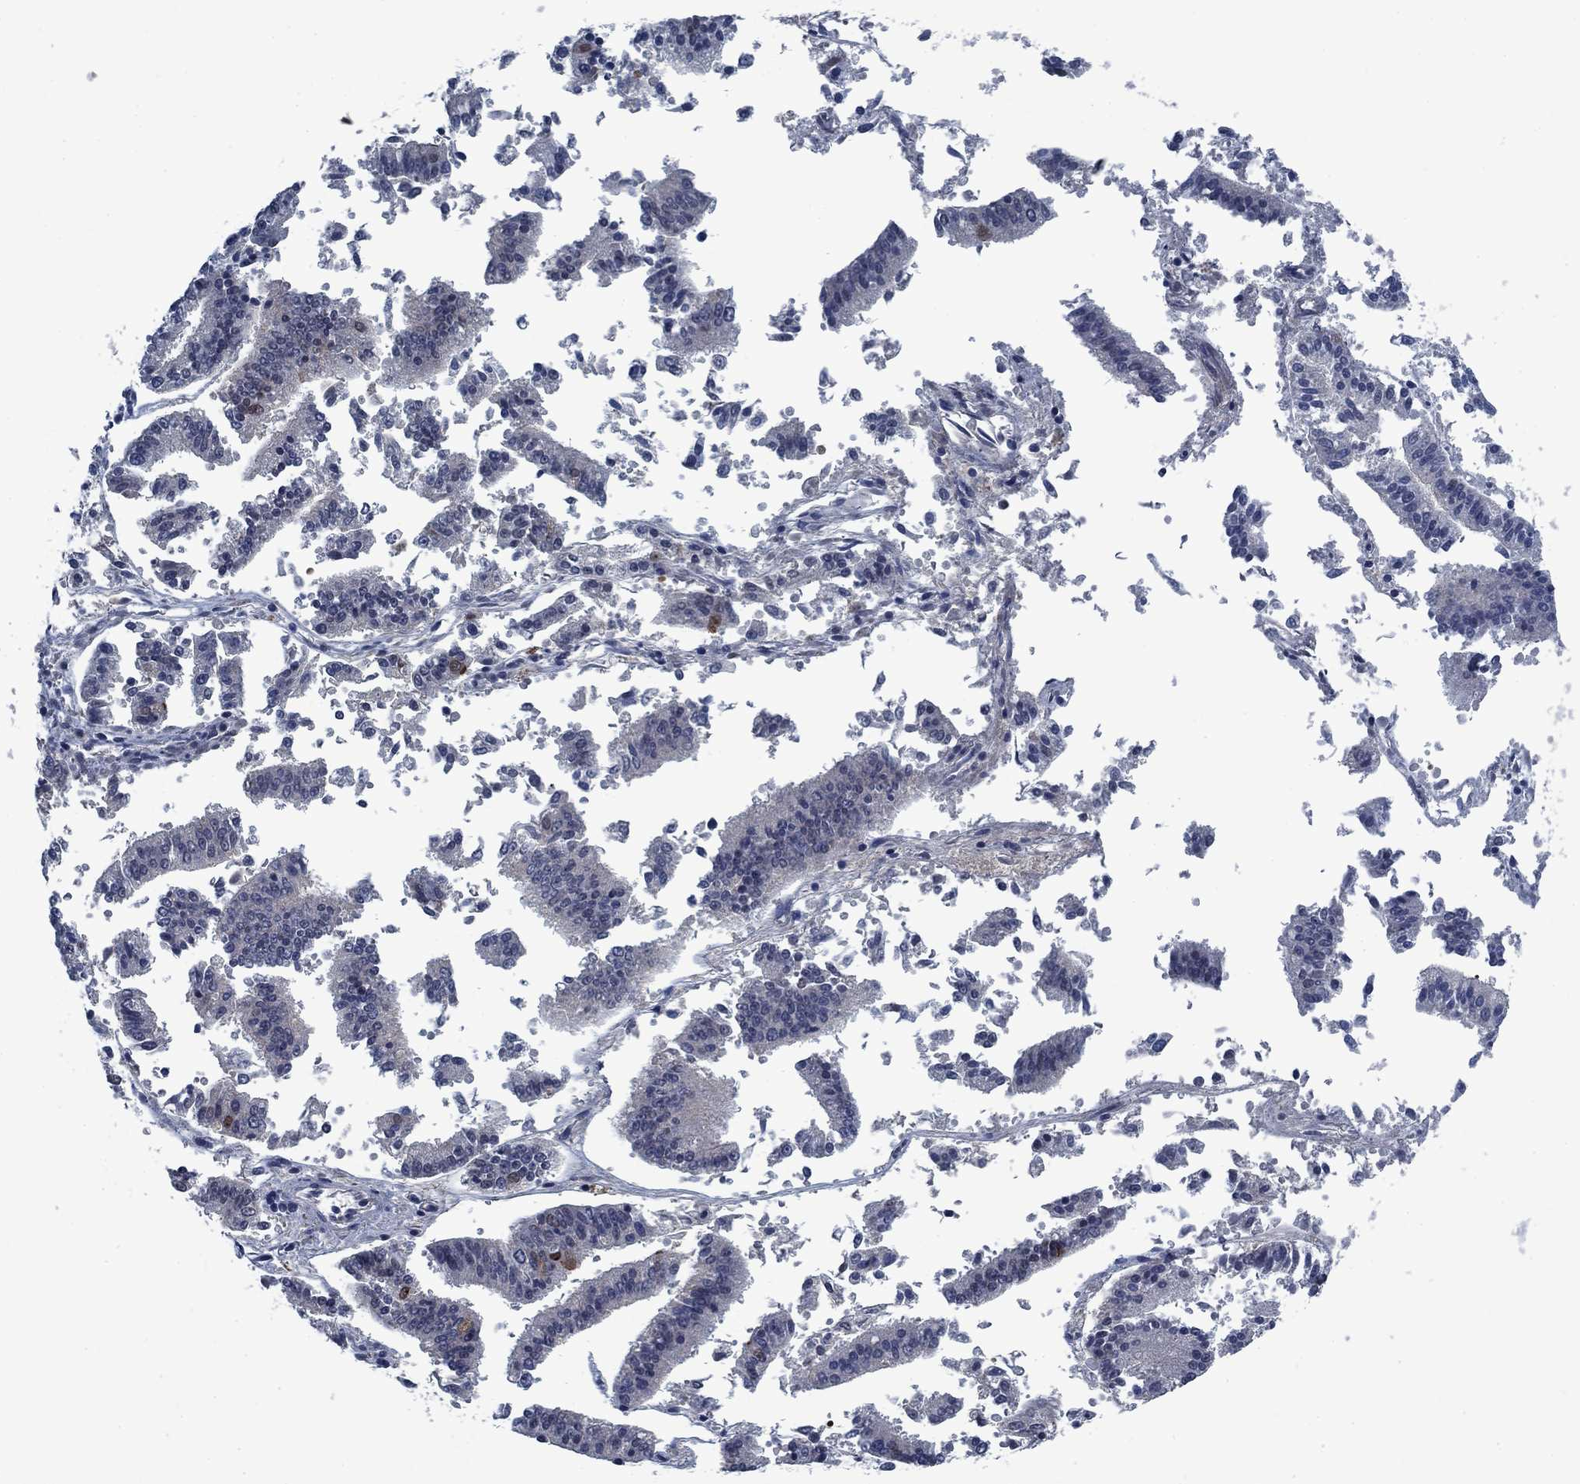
{"staining": {"intensity": "negative", "quantity": "none", "location": "none"}, "tissue": "endometrial cancer", "cell_type": "Tumor cells", "image_type": "cancer", "snomed": [{"axis": "morphology", "description": "Adenocarcinoma, NOS"}, {"axis": "topography", "description": "Endometrium"}], "caption": "Endometrial cancer stained for a protein using immunohistochemistry exhibits no staining tumor cells.", "gene": "PNMA8A", "patient": {"sex": "female", "age": 66}}